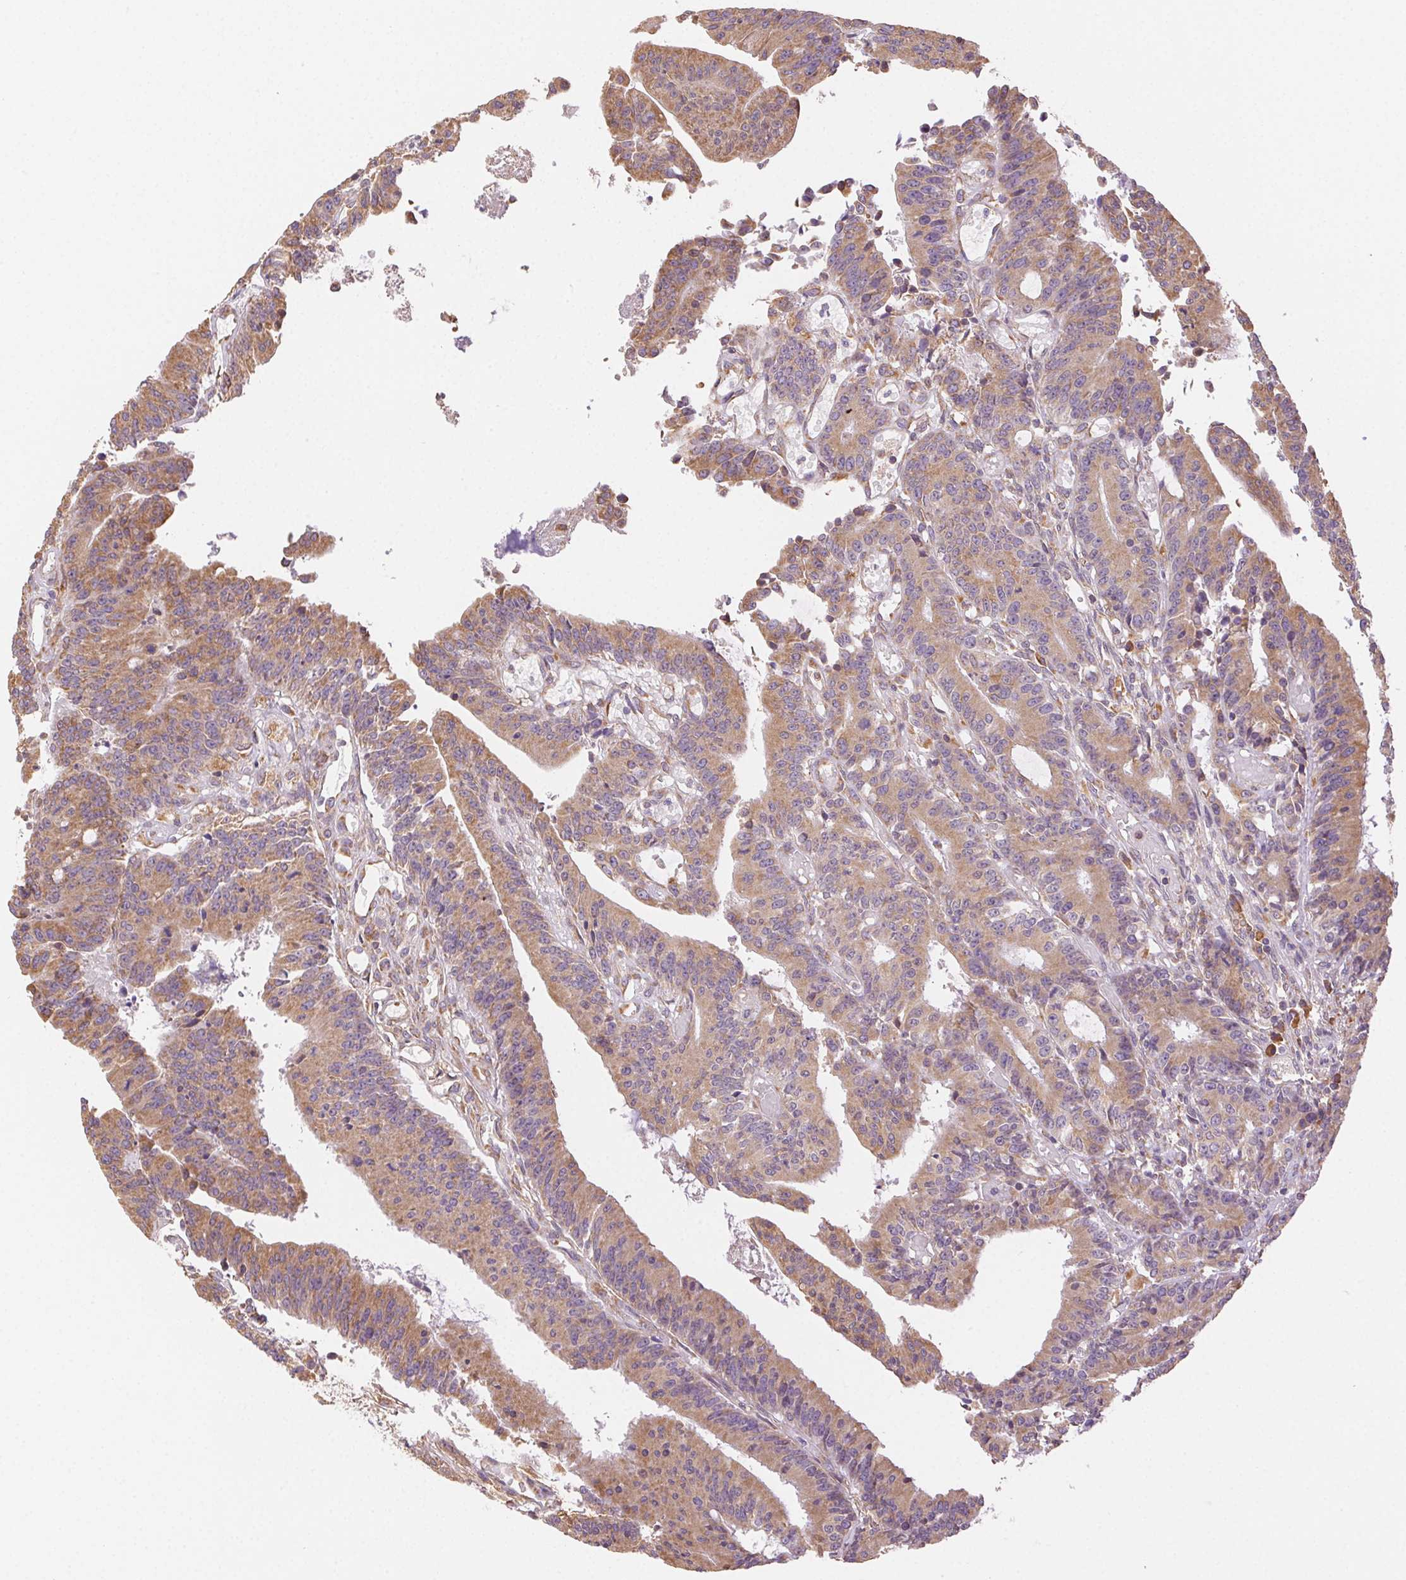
{"staining": {"intensity": "moderate", "quantity": ">75%", "location": "cytoplasmic/membranous"}, "tissue": "colorectal cancer", "cell_type": "Tumor cells", "image_type": "cancer", "snomed": [{"axis": "morphology", "description": "Adenocarcinoma, NOS"}, {"axis": "topography", "description": "Colon"}], "caption": "This histopathology image reveals immunohistochemistry staining of colorectal cancer (adenocarcinoma), with medium moderate cytoplasmic/membranous positivity in about >75% of tumor cells.", "gene": "ENTREP1", "patient": {"sex": "female", "age": 78}}